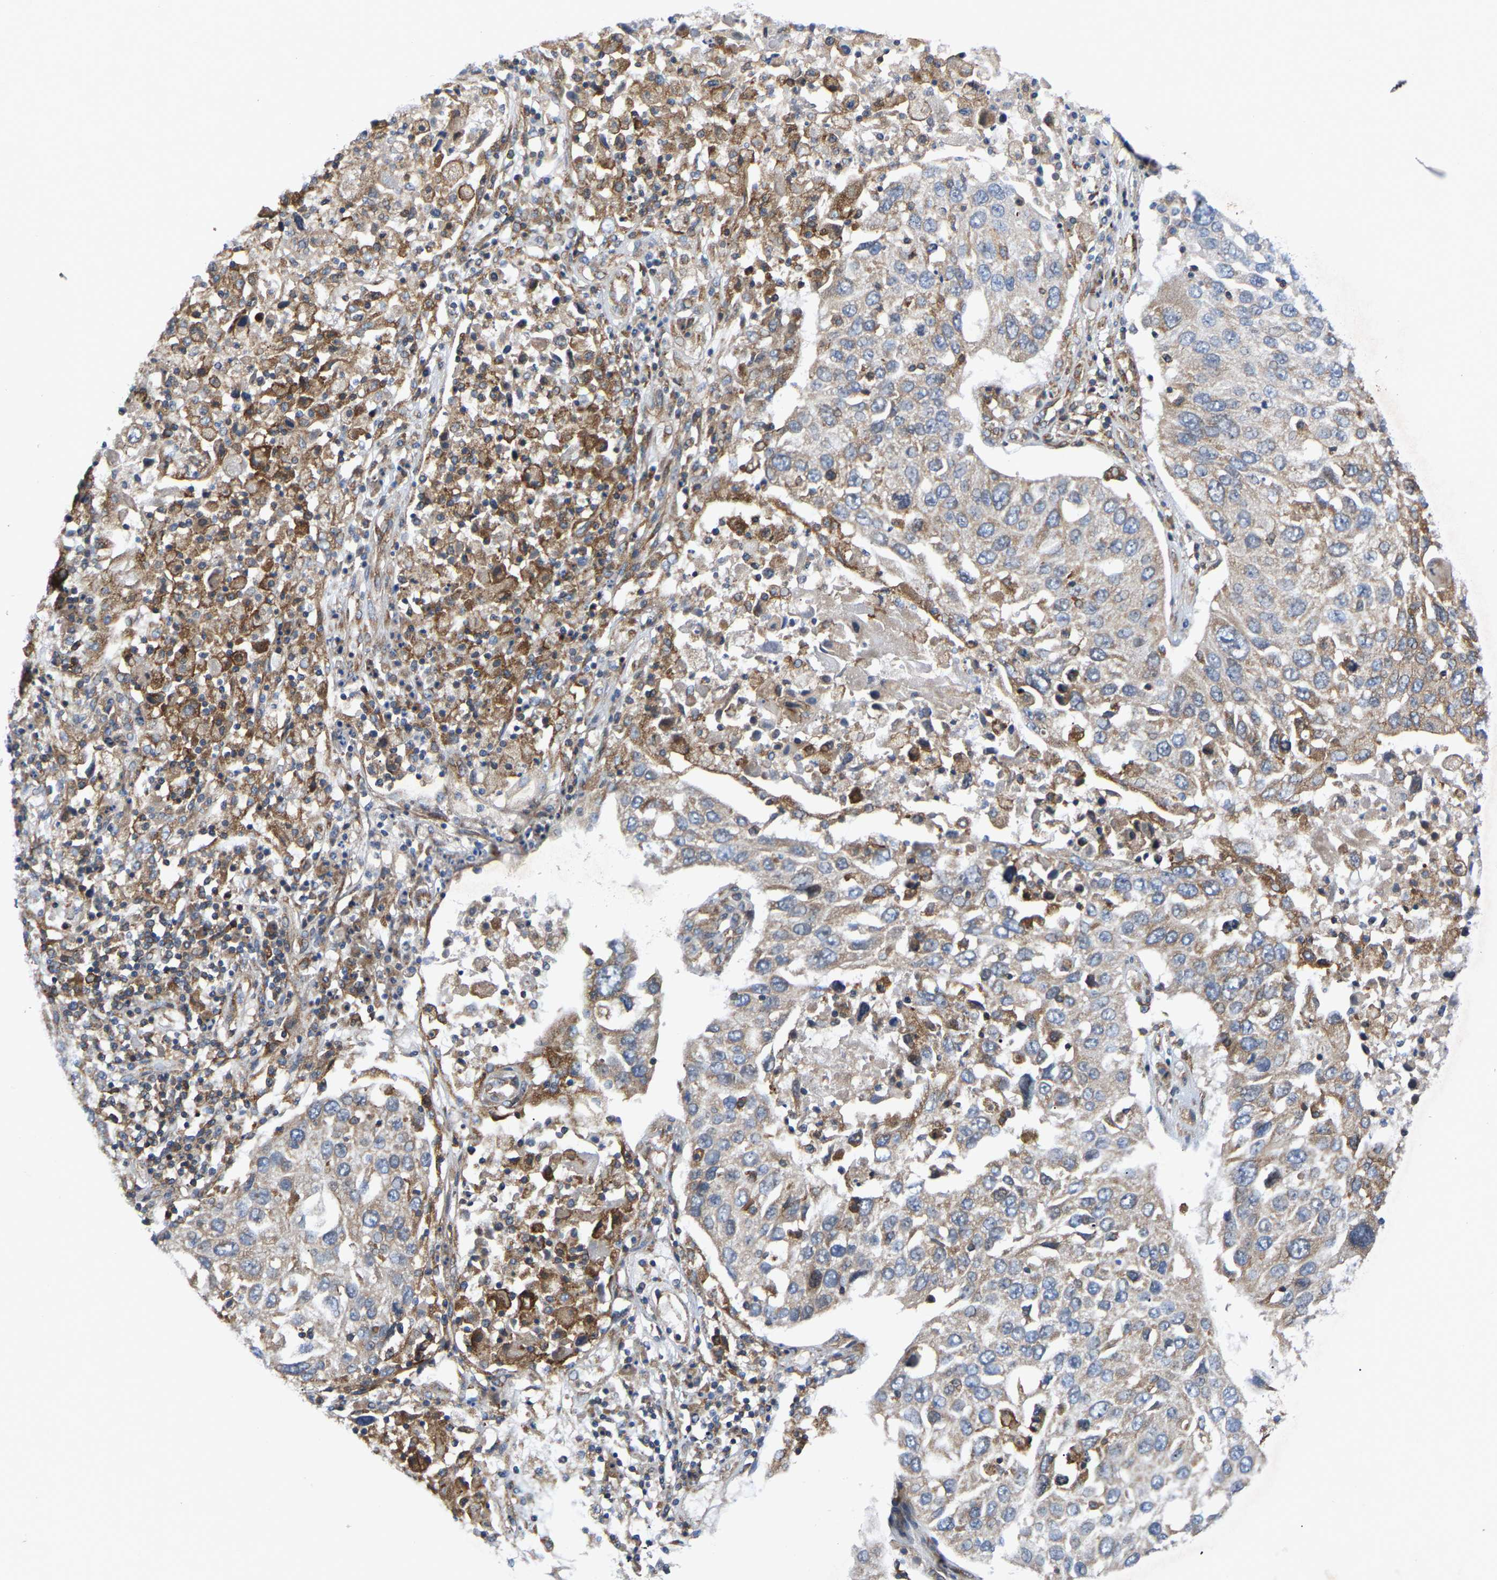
{"staining": {"intensity": "moderate", "quantity": ">75%", "location": "cytoplasmic/membranous"}, "tissue": "lung cancer", "cell_type": "Tumor cells", "image_type": "cancer", "snomed": [{"axis": "morphology", "description": "Squamous cell carcinoma, NOS"}, {"axis": "topography", "description": "Lung"}], "caption": "Protein staining of squamous cell carcinoma (lung) tissue shows moderate cytoplasmic/membranous positivity in about >75% of tumor cells.", "gene": "TOR1B", "patient": {"sex": "male", "age": 65}}